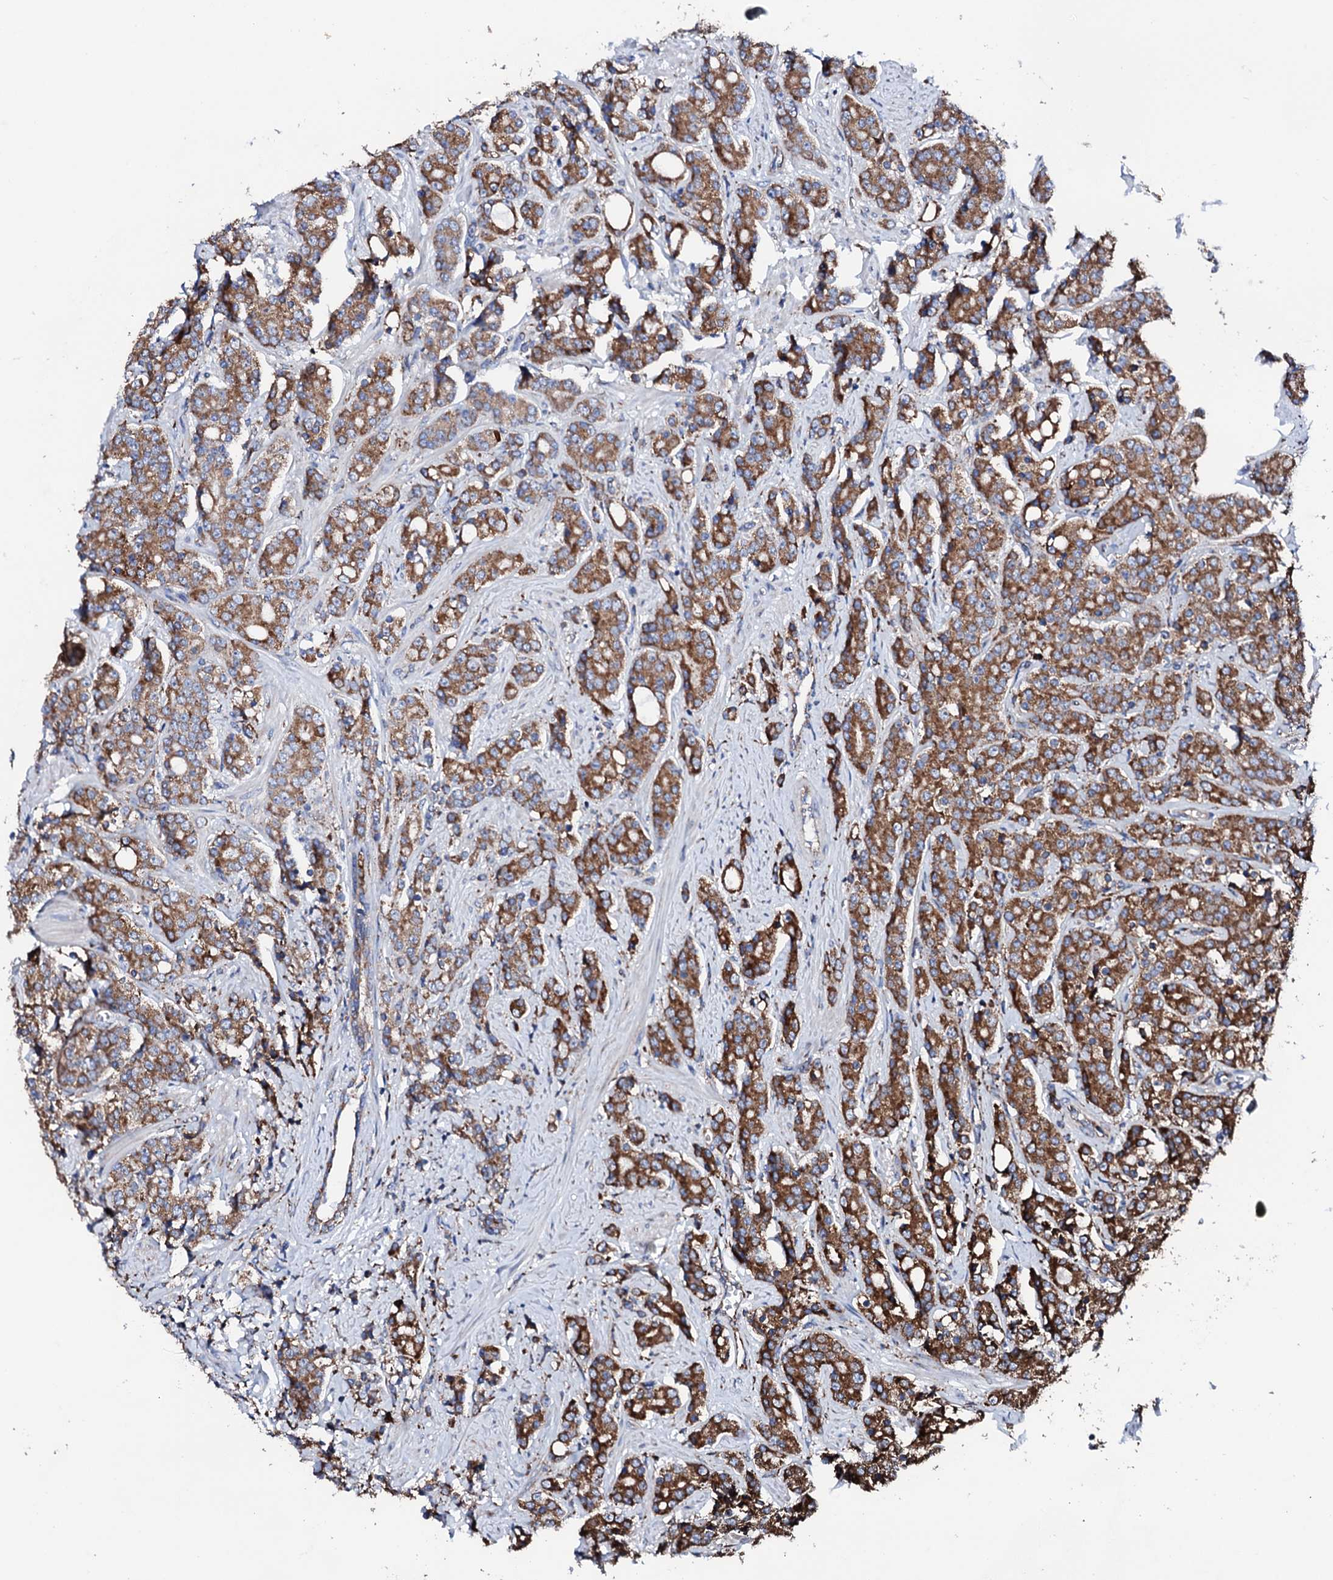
{"staining": {"intensity": "strong", "quantity": ">75%", "location": "cytoplasmic/membranous"}, "tissue": "prostate cancer", "cell_type": "Tumor cells", "image_type": "cancer", "snomed": [{"axis": "morphology", "description": "Adenocarcinoma, High grade"}, {"axis": "topography", "description": "Prostate"}], "caption": "Strong cytoplasmic/membranous staining is appreciated in about >75% of tumor cells in prostate cancer.", "gene": "AMDHD1", "patient": {"sex": "male", "age": 62}}